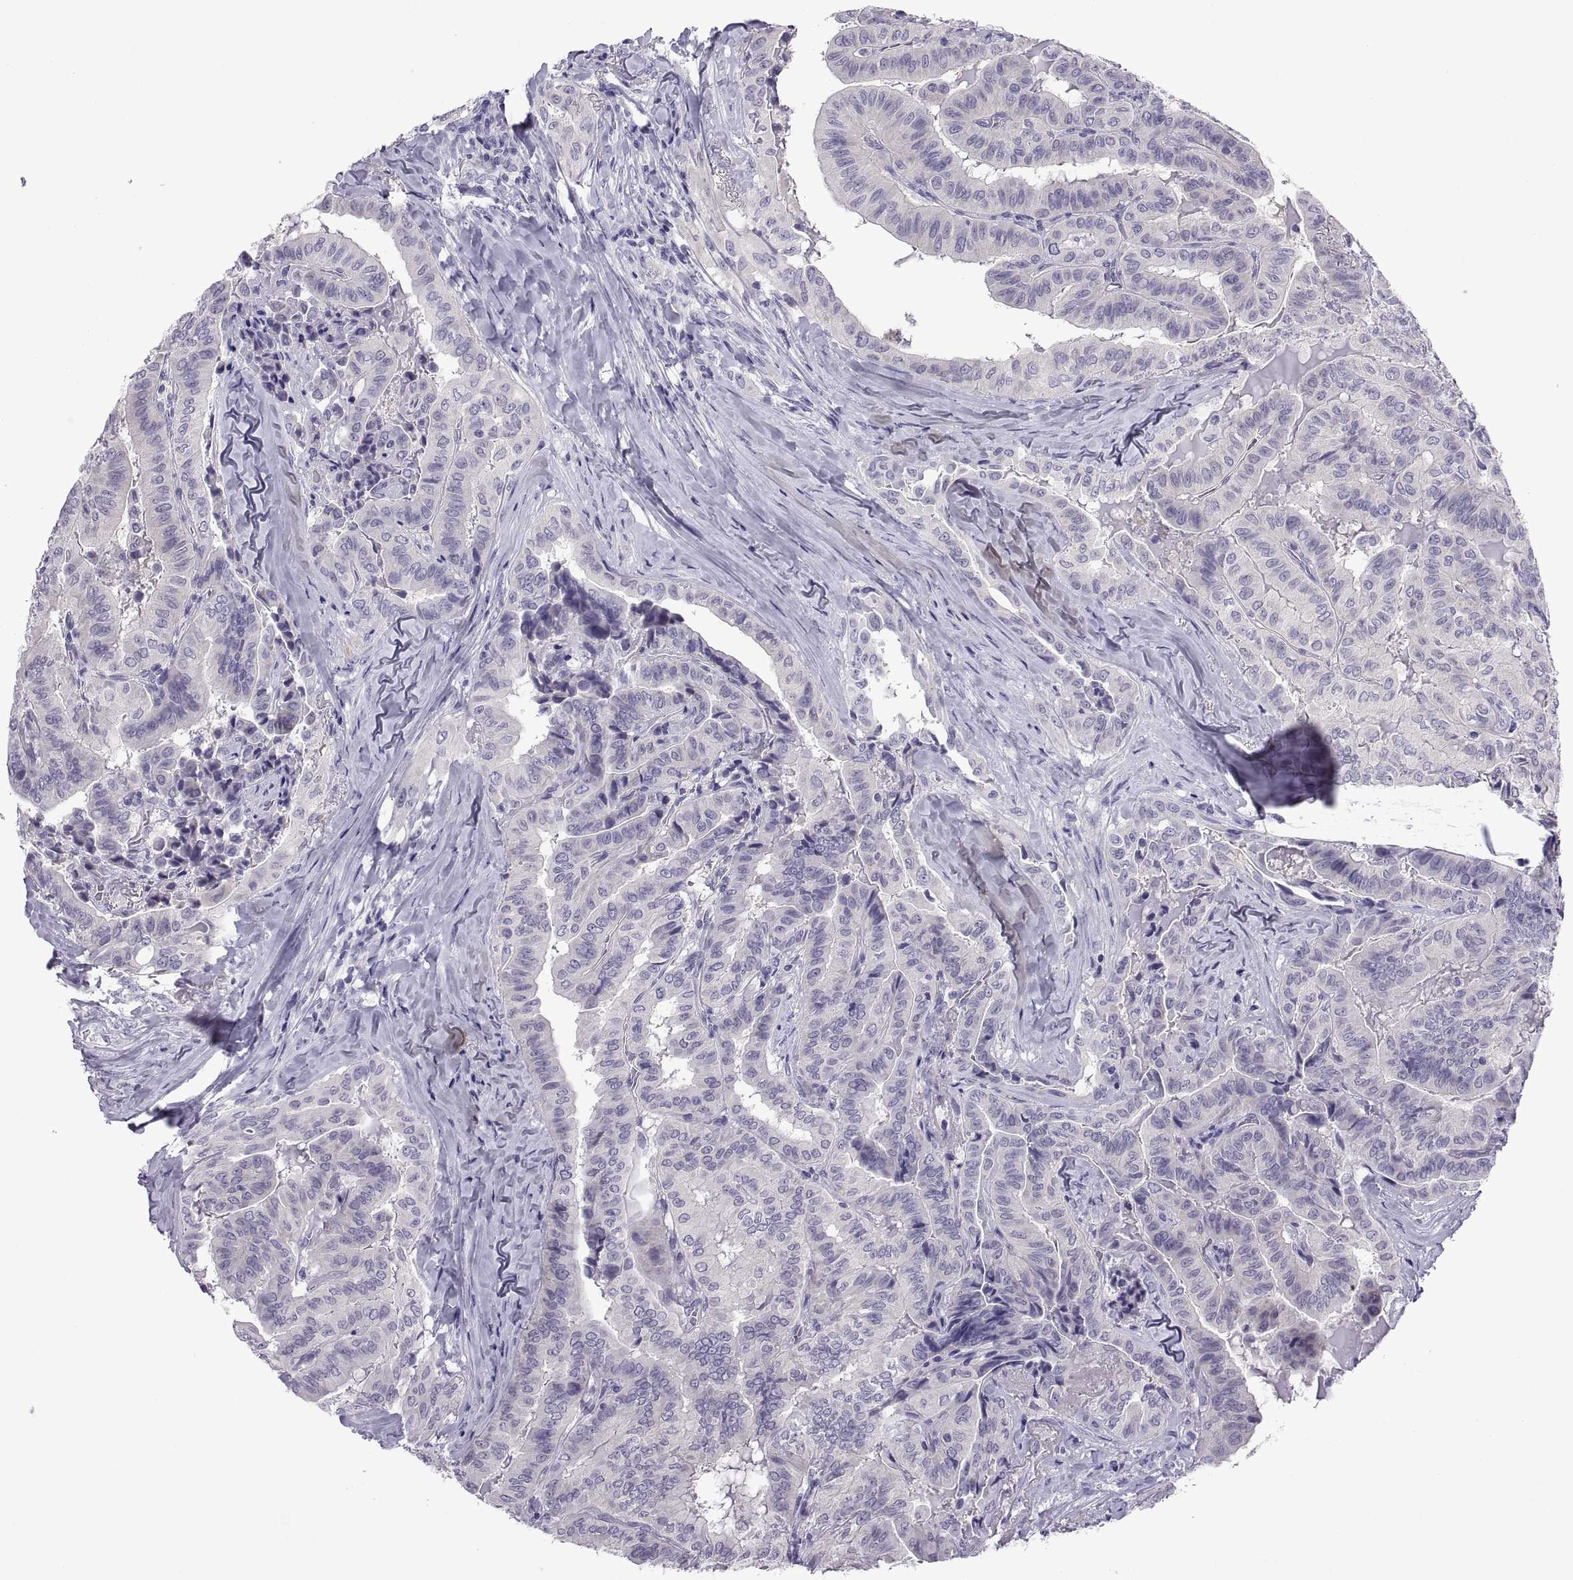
{"staining": {"intensity": "negative", "quantity": "none", "location": "none"}, "tissue": "thyroid cancer", "cell_type": "Tumor cells", "image_type": "cancer", "snomed": [{"axis": "morphology", "description": "Papillary adenocarcinoma, NOS"}, {"axis": "topography", "description": "Thyroid gland"}], "caption": "DAB (3,3'-diaminobenzidine) immunohistochemical staining of thyroid cancer (papillary adenocarcinoma) shows no significant expression in tumor cells.", "gene": "SPDYE1", "patient": {"sex": "female", "age": 68}}